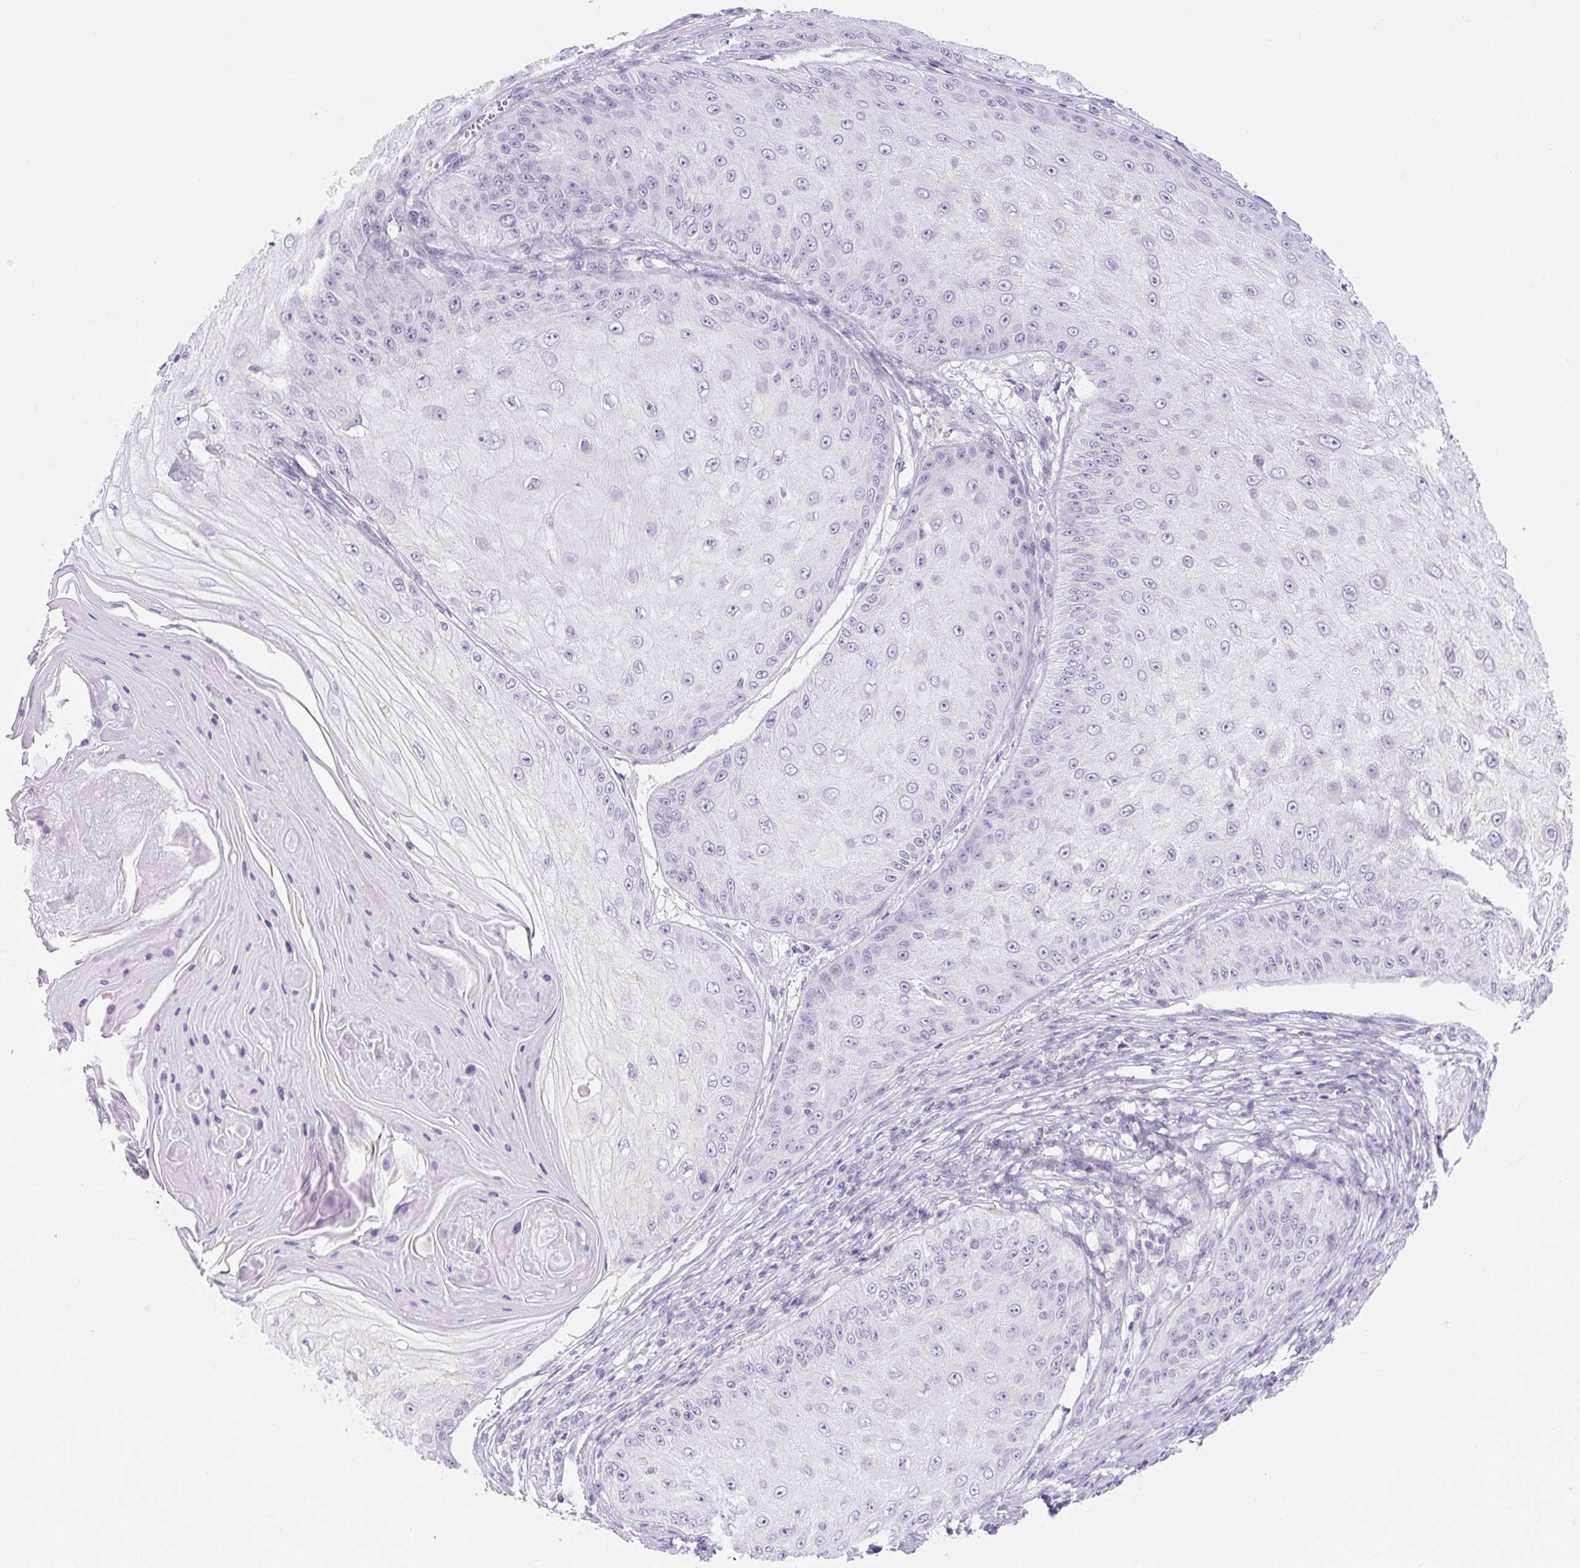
{"staining": {"intensity": "negative", "quantity": "none", "location": "none"}, "tissue": "skin cancer", "cell_type": "Tumor cells", "image_type": "cancer", "snomed": [{"axis": "morphology", "description": "Squamous cell carcinoma, NOS"}, {"axis": "topography", "description": "Skin"}], "caption": "IHC of squamous cell carcinoma (skin) displays no expression in tumor cells.", "gene": "SLC28A1", "patient": {"sex": "male", "age": 70}}